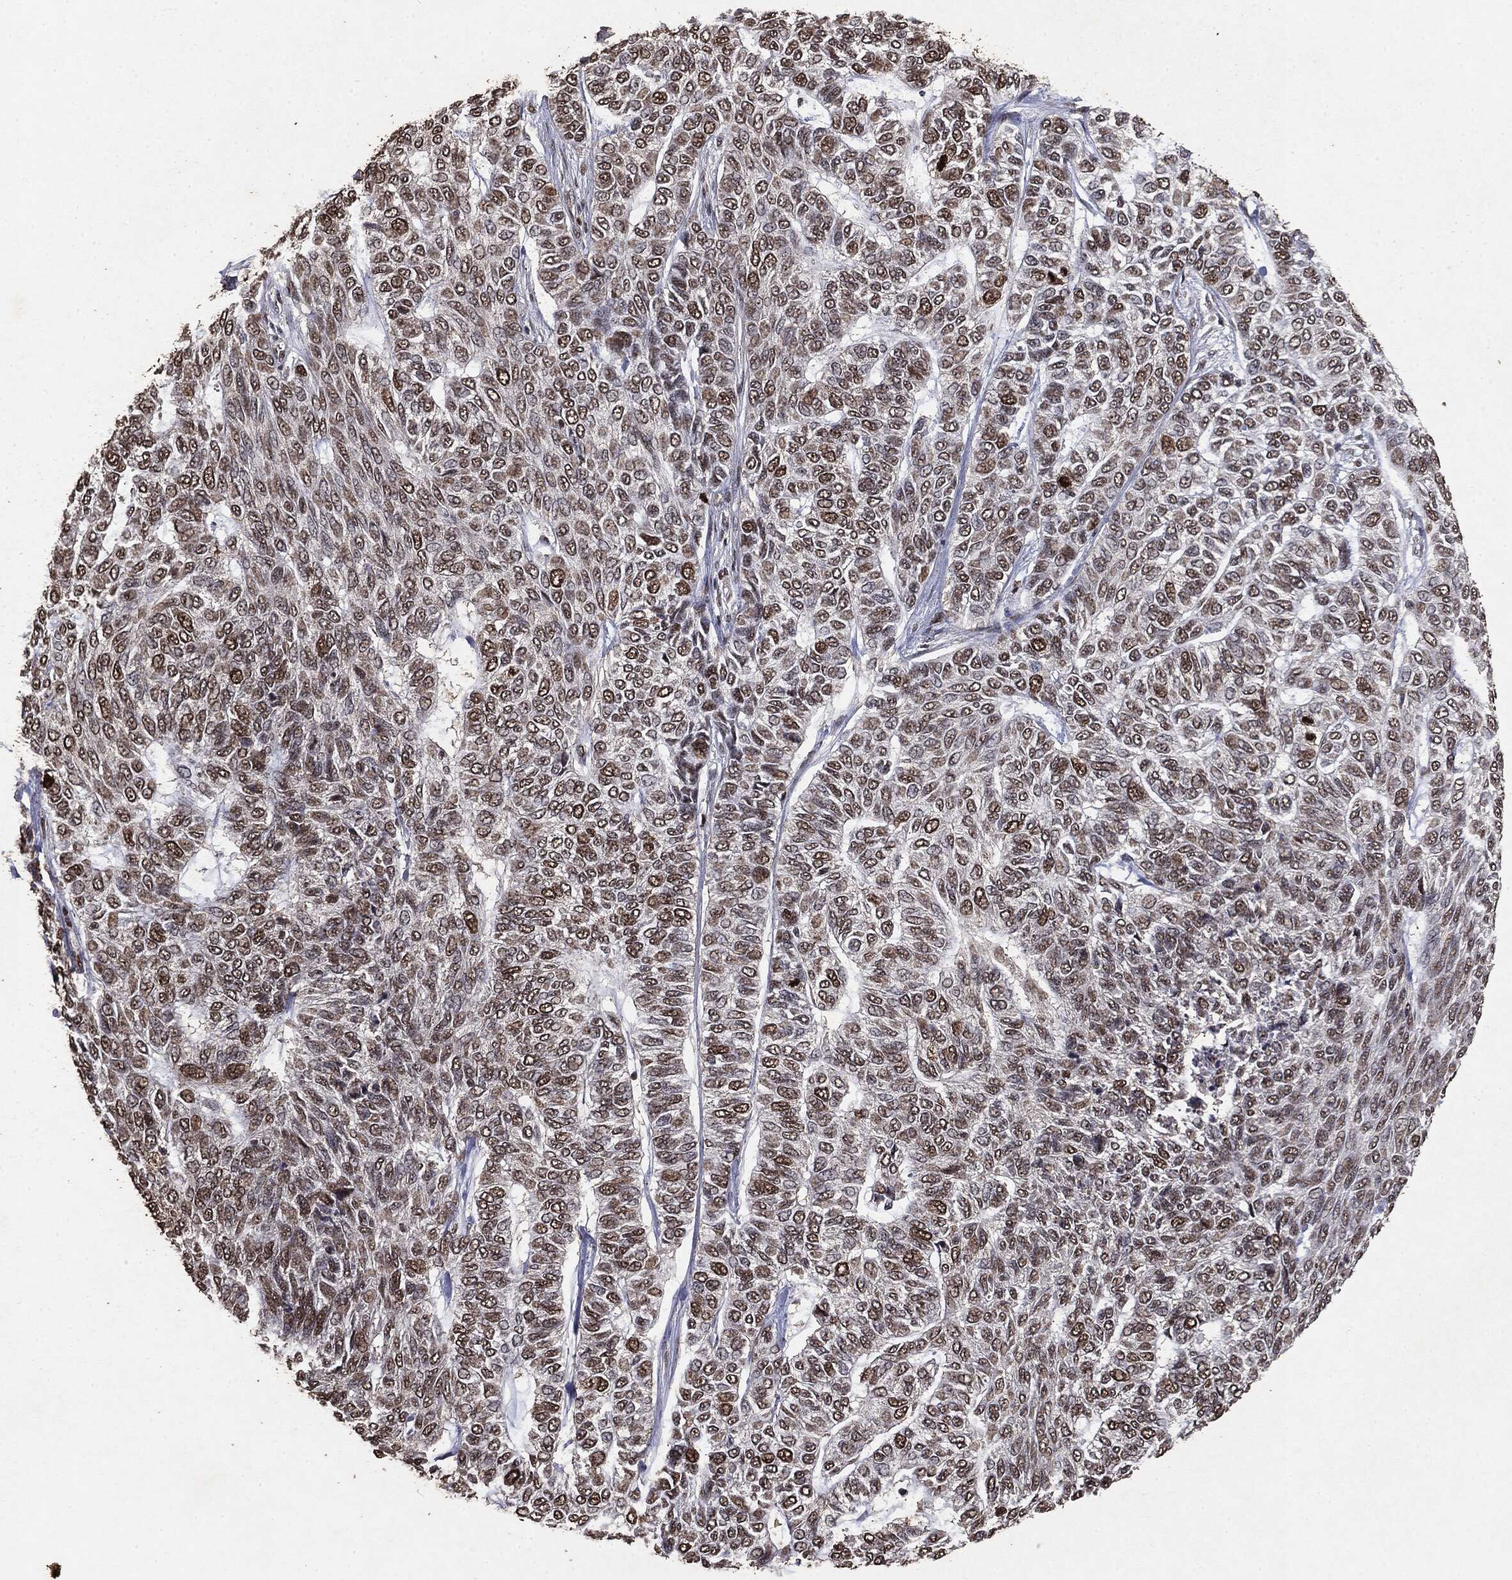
{"staining": {"intensity": "moderate", "quantity": "25%-75%", "location": "nuclear"}, "tissue": "skin cancer", "cell_type": "Tumor cells", "image_type": "cancer", "snomed": [{"axis": "morphology", "description": "Basal cell carcinoma"}, {"axis": "topography", "description": "Skin"}], "caption": "Protein analysis of skin basal cell carcinoma tissue demonstrates moderate nuclear expression in about 25%-75% of tumor cells.", "gene": "RAD18", "patient": {"sex": "female", "age": 65}}